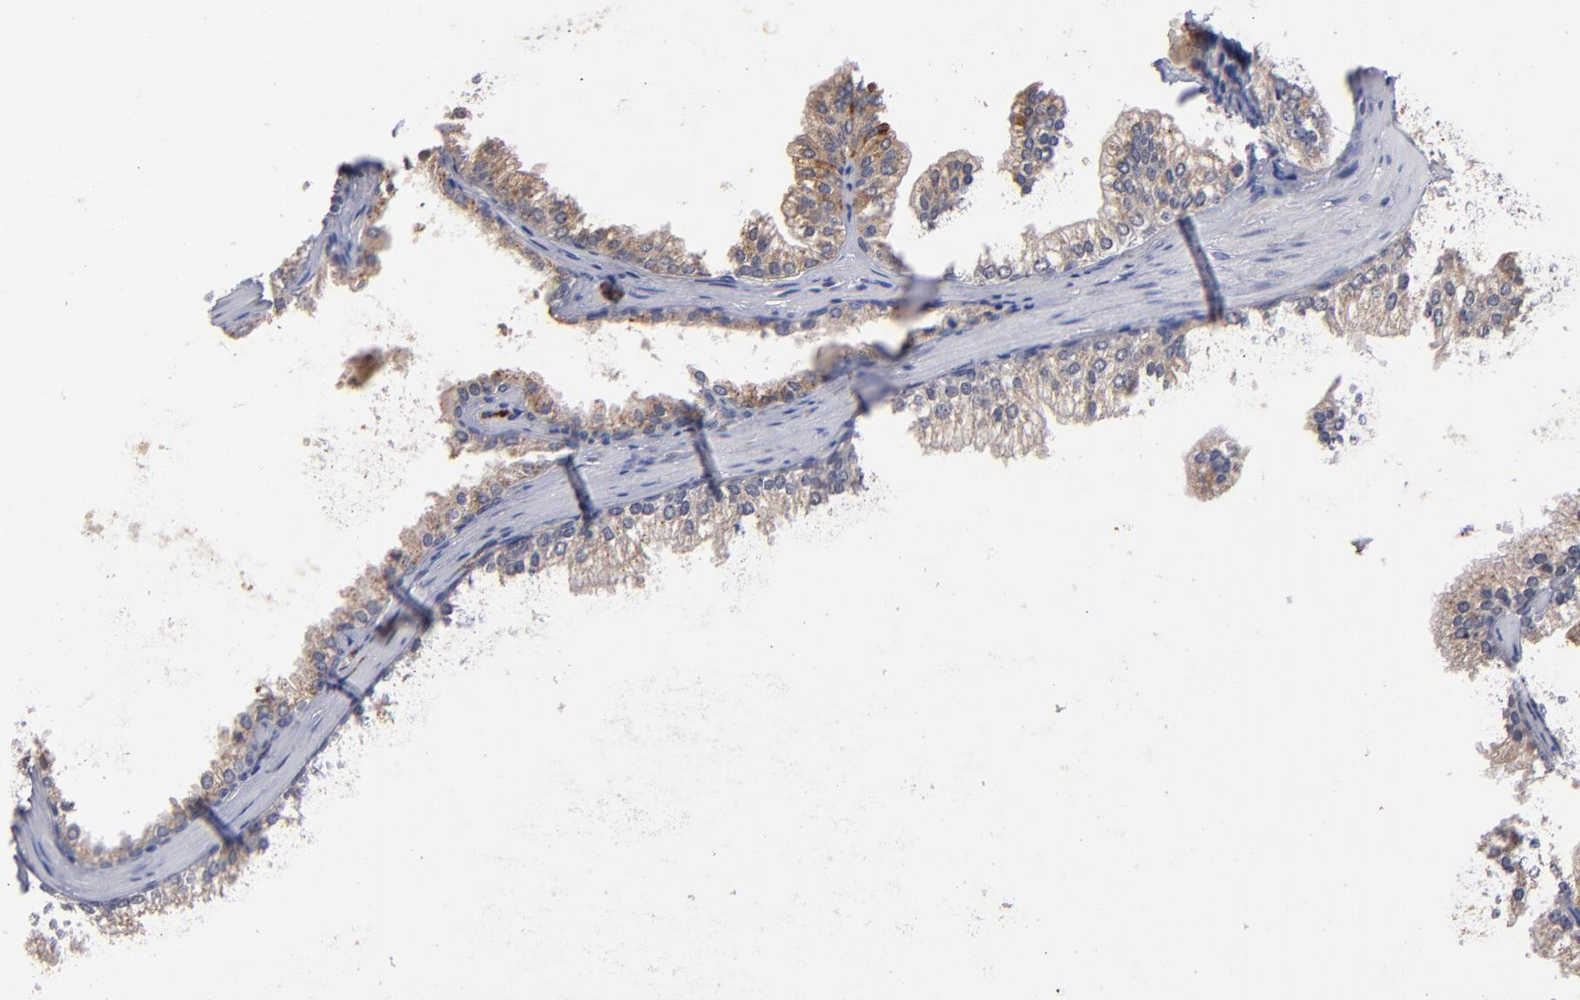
{"staining": {"intensity": "weak", "quantity": "<25%", "location": "cytoplasmic/membranous"}, "tissue": "prostate cancer", "cell_type": "Tumor cells", "image_type": "cancer", "snomed": [{"axis": "morphology", "description": "Adenocarcinoma, Medium grade"}, {"axis": "topography", "description": "Prostate"}], "caption": "The histopathology image shows no significant expression in tumor cells of prostate cancer. (Immunohistochemistry, brightfield microscopy, high magnification).", "gene": "SELP", "patient": {"sex": "male", "age": 64}}